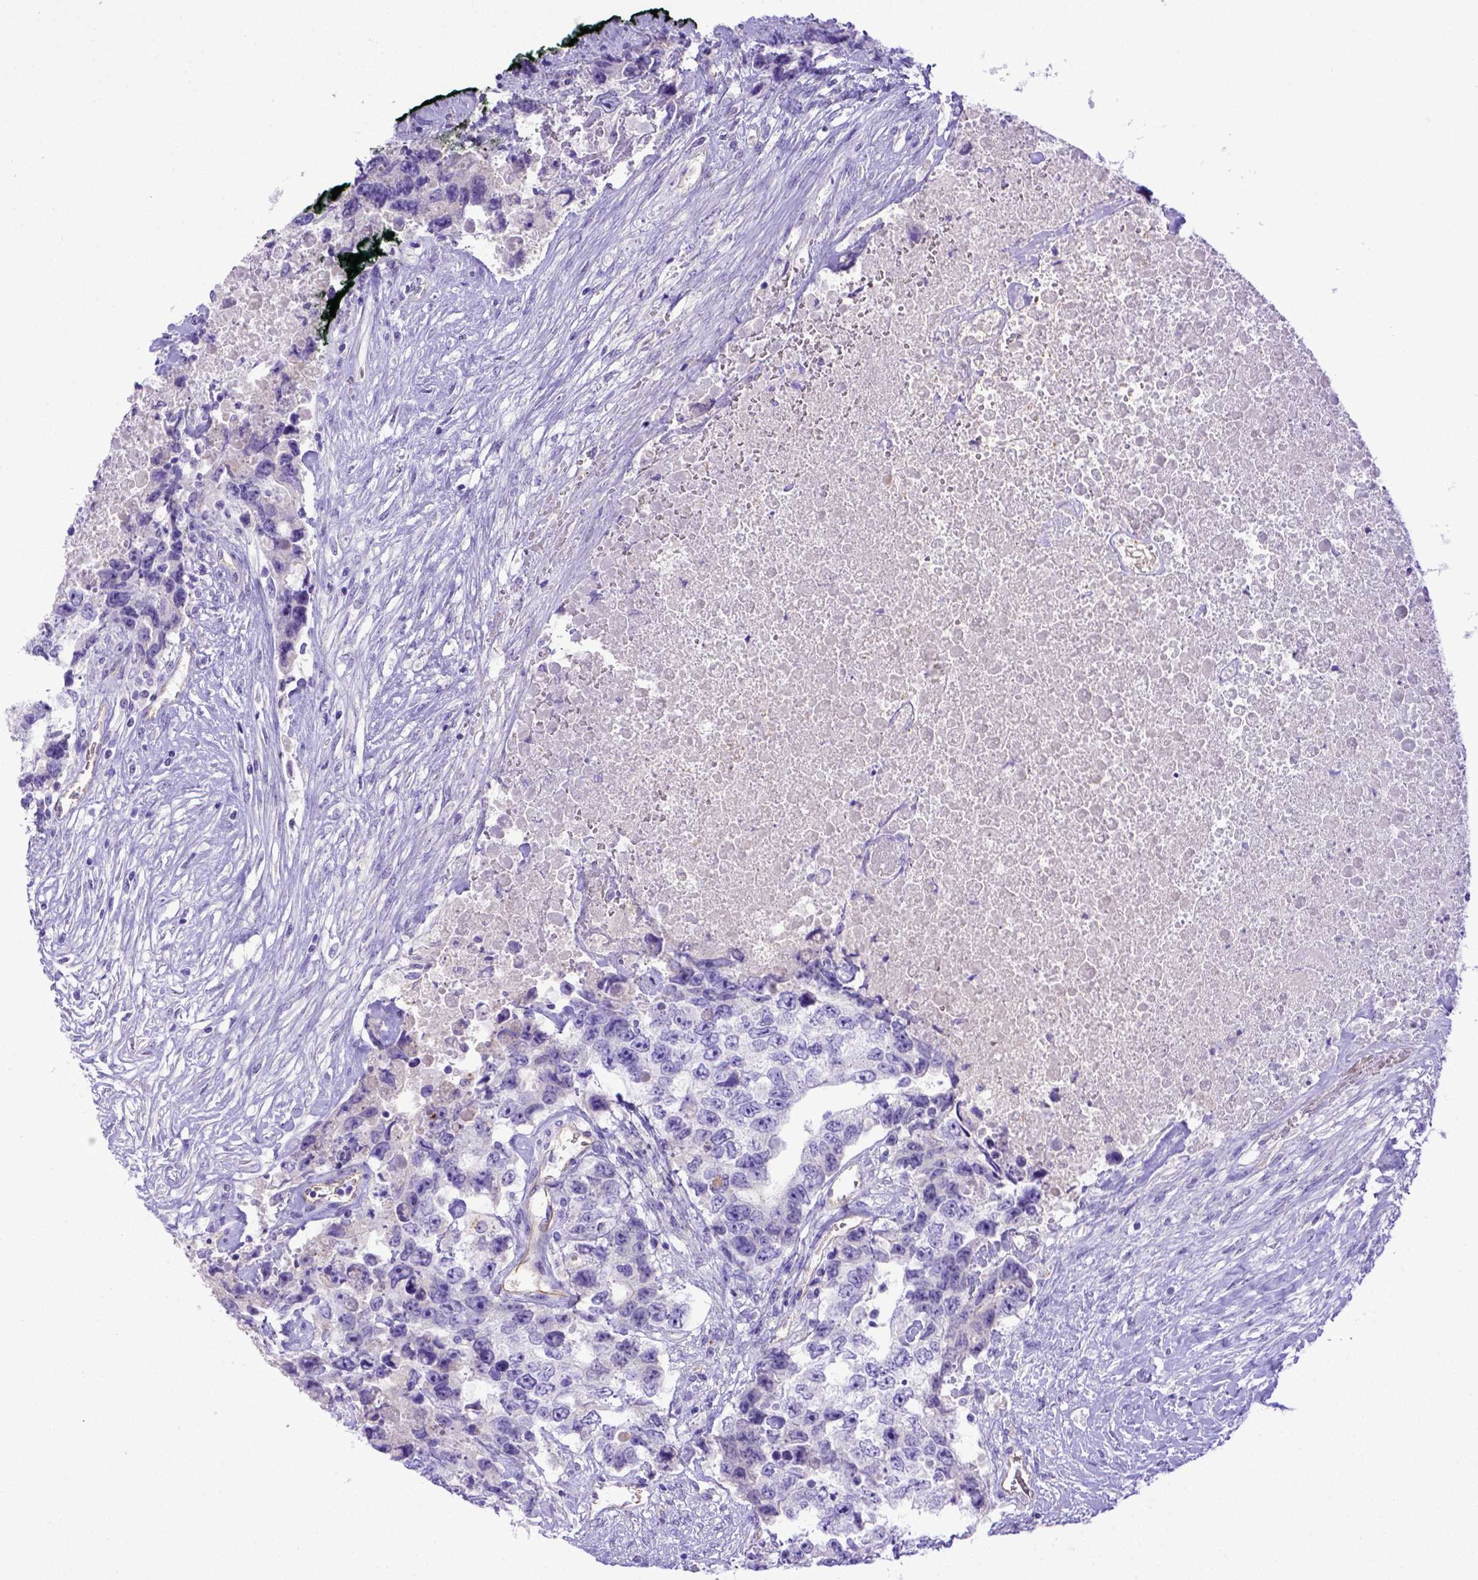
{"staining": {"intensity": "negative", "quantity": "none", "location": "none"}, "tissue": "testis cancer", "cell_type": "Tumor cells", "image_type": "cancer", "snomed": [{"axis": "morphology", "description": "Carcinoma, Embryonal, NOS"}, {"axis": "topography", "description": "Testis"}], "caption": "DAB (3,3'-diaminobenzidine) immunohistochemical staining of human testis cancer (embryonal carcinoma) shows no significant expression in tumor cells.", "gene": "LRRC18", "patient": {"sex": "male", "age": 24}}